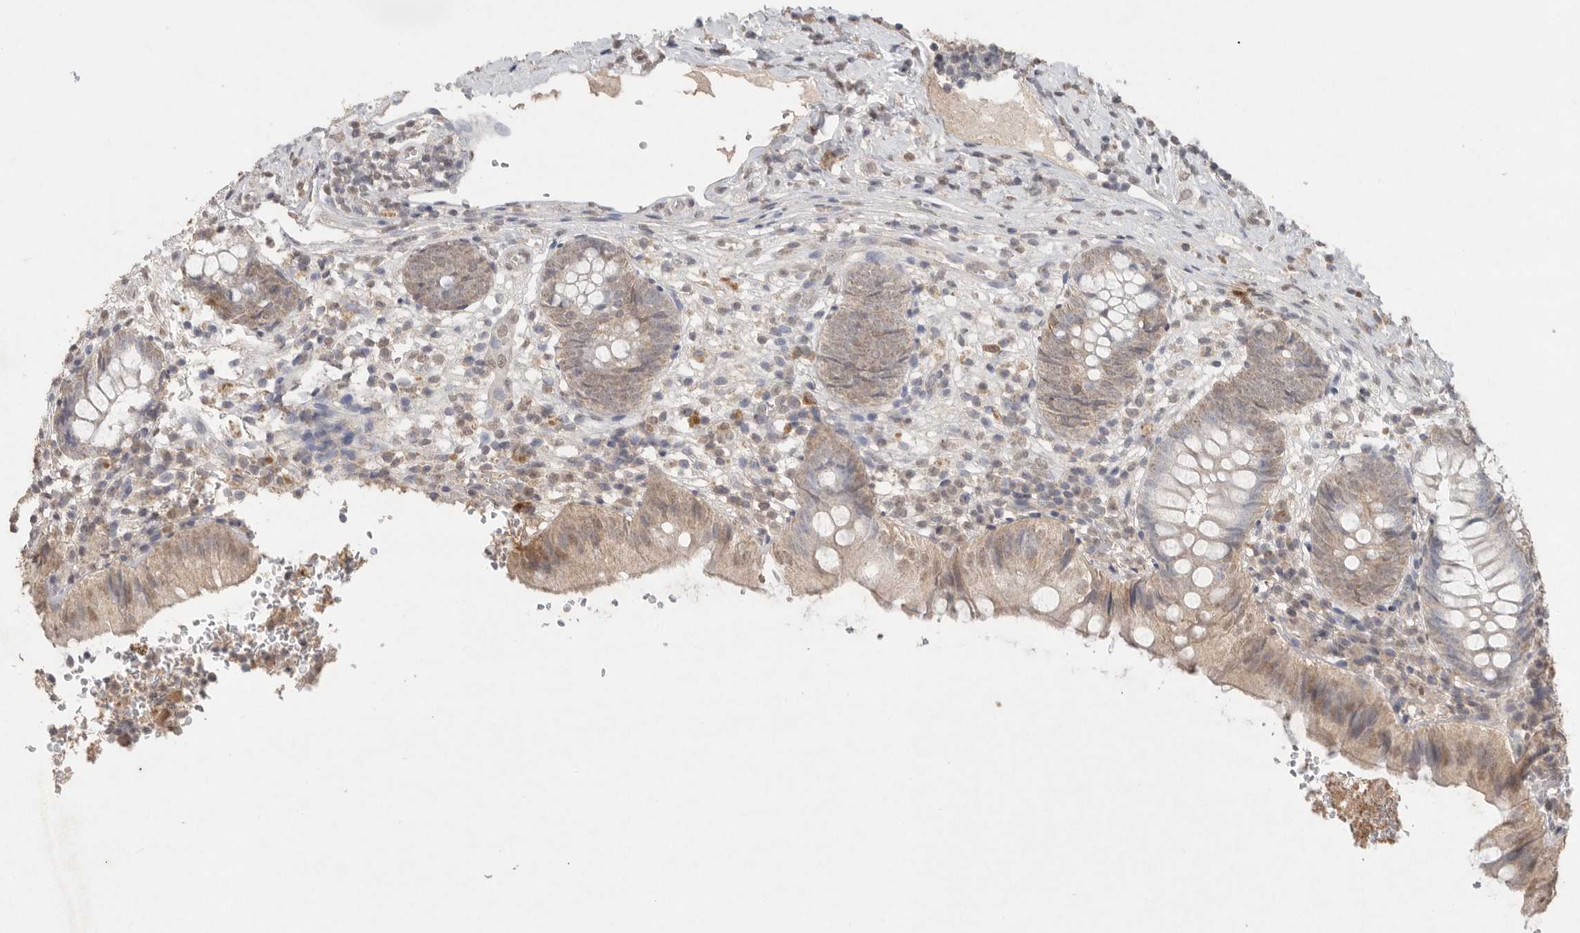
{"staining": {"intensity": "weak", "quantity": ">75%", "location": "cytoplasmic/membranous"}, "tissue": "appendix", "cell_type": "Glandular cells", "image_type": "normal", "snomed": [{"axis": "morphology", "description": "Normal tissue, NOS"}, {"axis": "topography", "description": "Appendix"}], "caption": "IHC micrograph of benign appendix: appendix stained using immunohistochemistry (IHC) demonstrates low levels of weak protein expression localized specifically in the cytoplasmic/membranous of glandular cells, appearing as a cytoplasmic/membranous brown color.", "gene": "KLK5", "patient": {"sex": "male", "age": 8}}